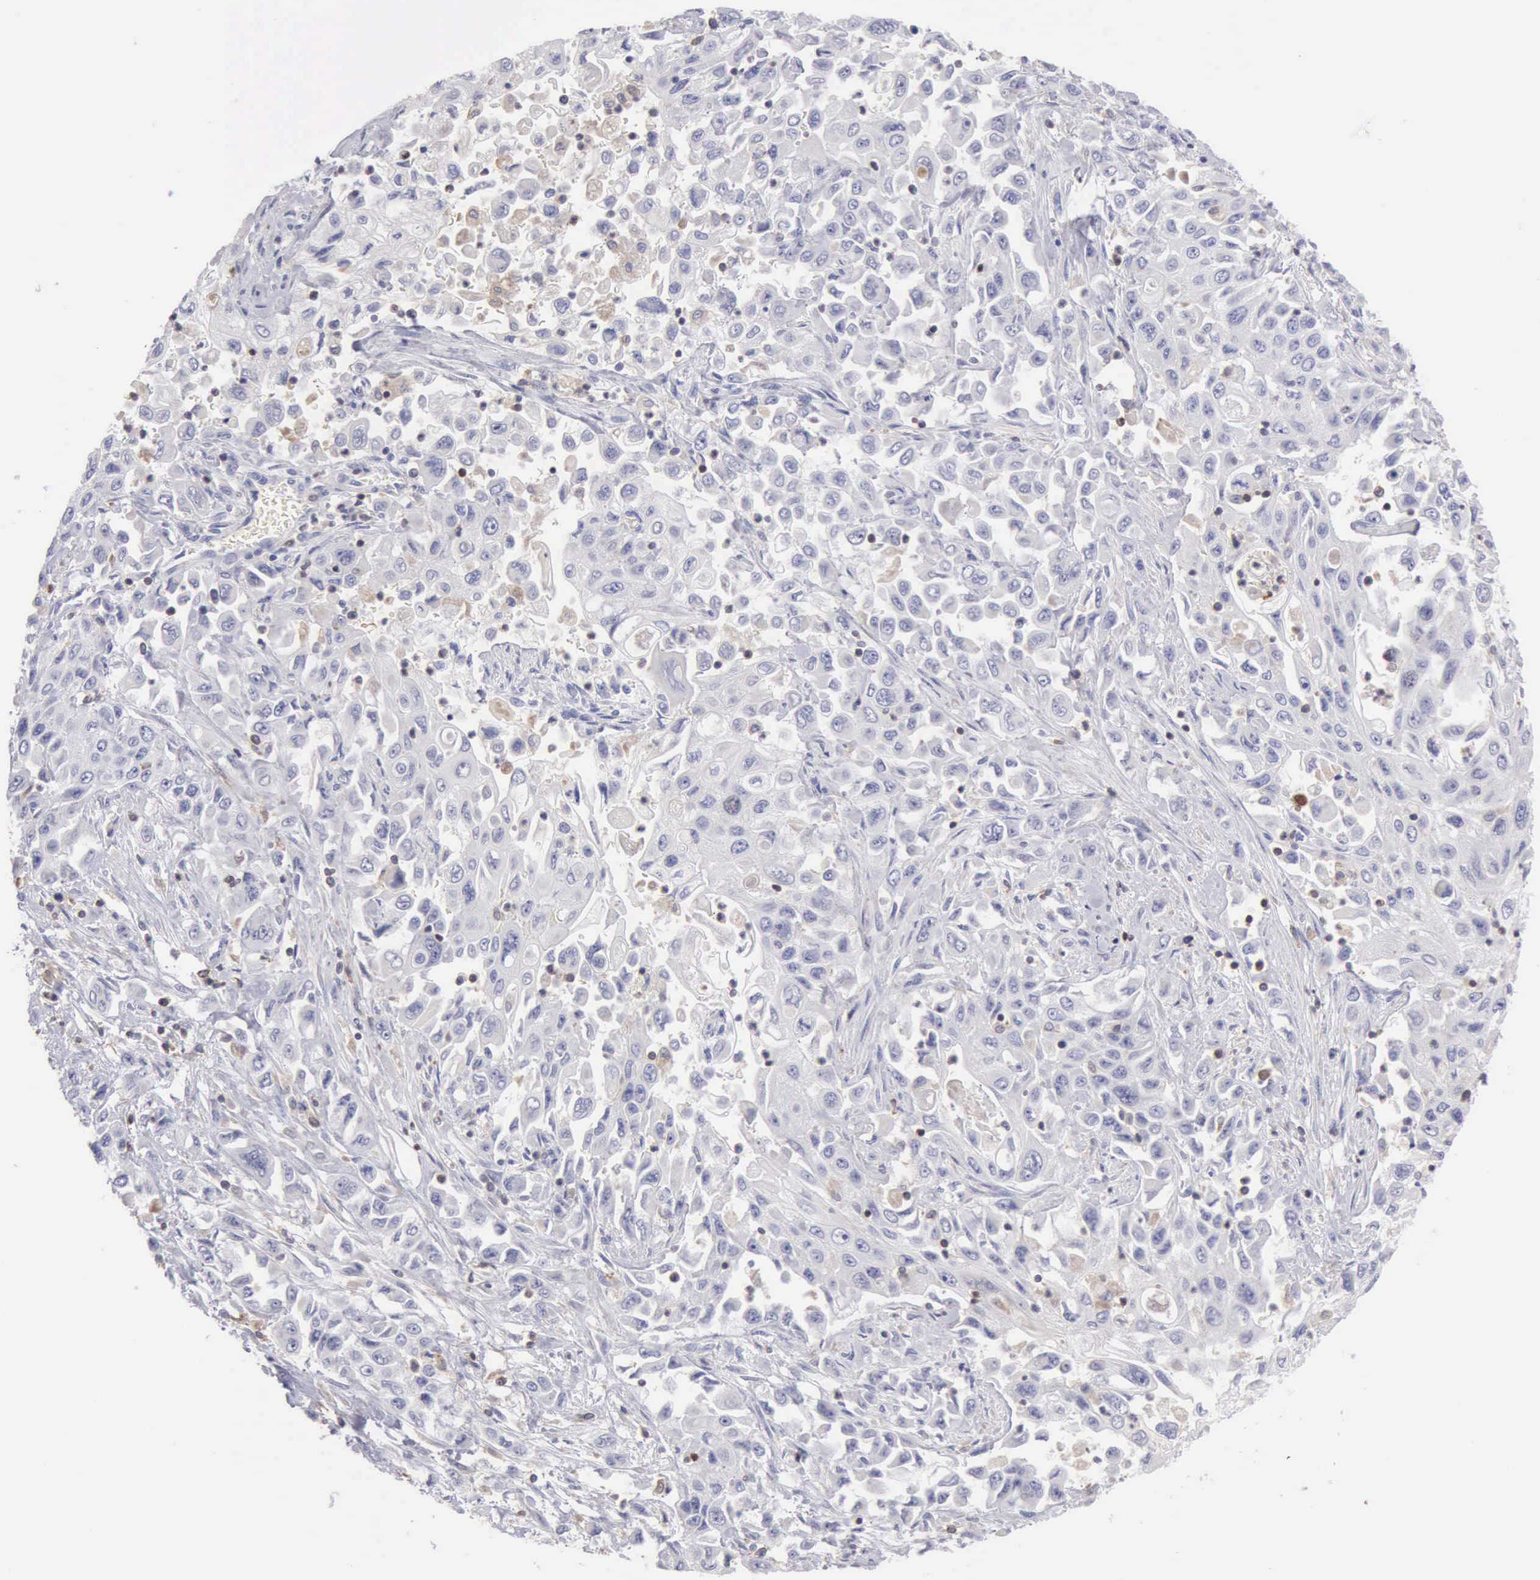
{"staining": {"intensity": "negative", "quantity": "none", "location": "none"}, "tissue": "pancreatic cancer", "cell_type": "Tumor cells", "image_type": "cancer", "snomed": [{"axis": "morphology", "description": "Adenocarcinoma, NOS"}, {"axis": "topography", "description": "Pancreas"}], "caption": "The immunohistochemistry image has no significant staining in tumor cells of adenocarcinoma (pancreatic) tissue.", "gene": "SASH3", "patient": {"sex": "male", "age": 70}}